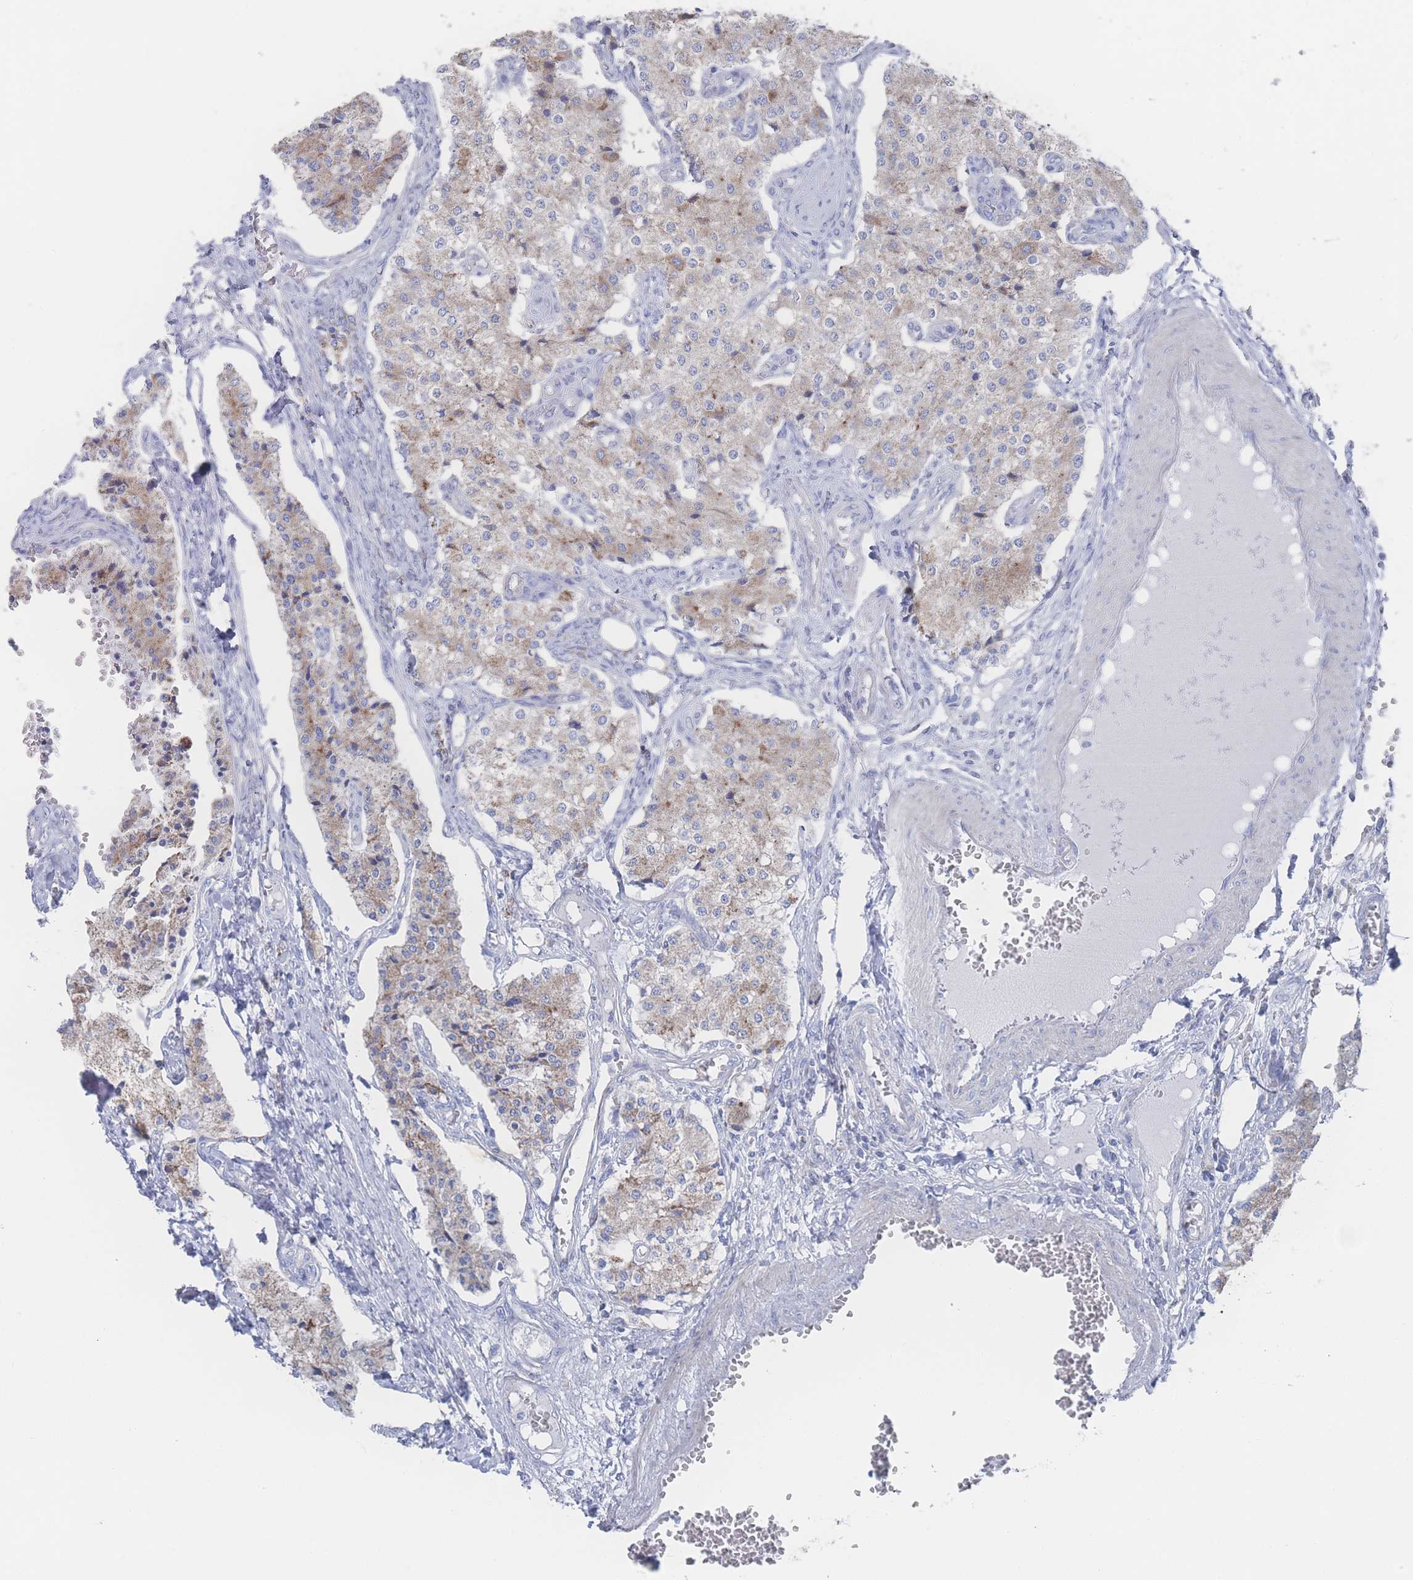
{"staining": {"intensity": "weak", "quantity": "25%-75%", "location": "cytoplasmic/membranous"}, "tissue": "carcinoid", "cell_type": "Tumor cells", "image_type": "cancer", "snomed": [{"axis": "morphology", "description": "Carcinoid, malignant, NOS"}, {"axis": "topography", "description": "Colon"}], "caption": "Immunohistochemistry (DAB) staining of carcinoid exhibits weak cytoplasmic/membranous protein expression in about 25%-75% of tumor cells.", "gene": "SNPH", "patient": {"sex": "female", "age": 52}}